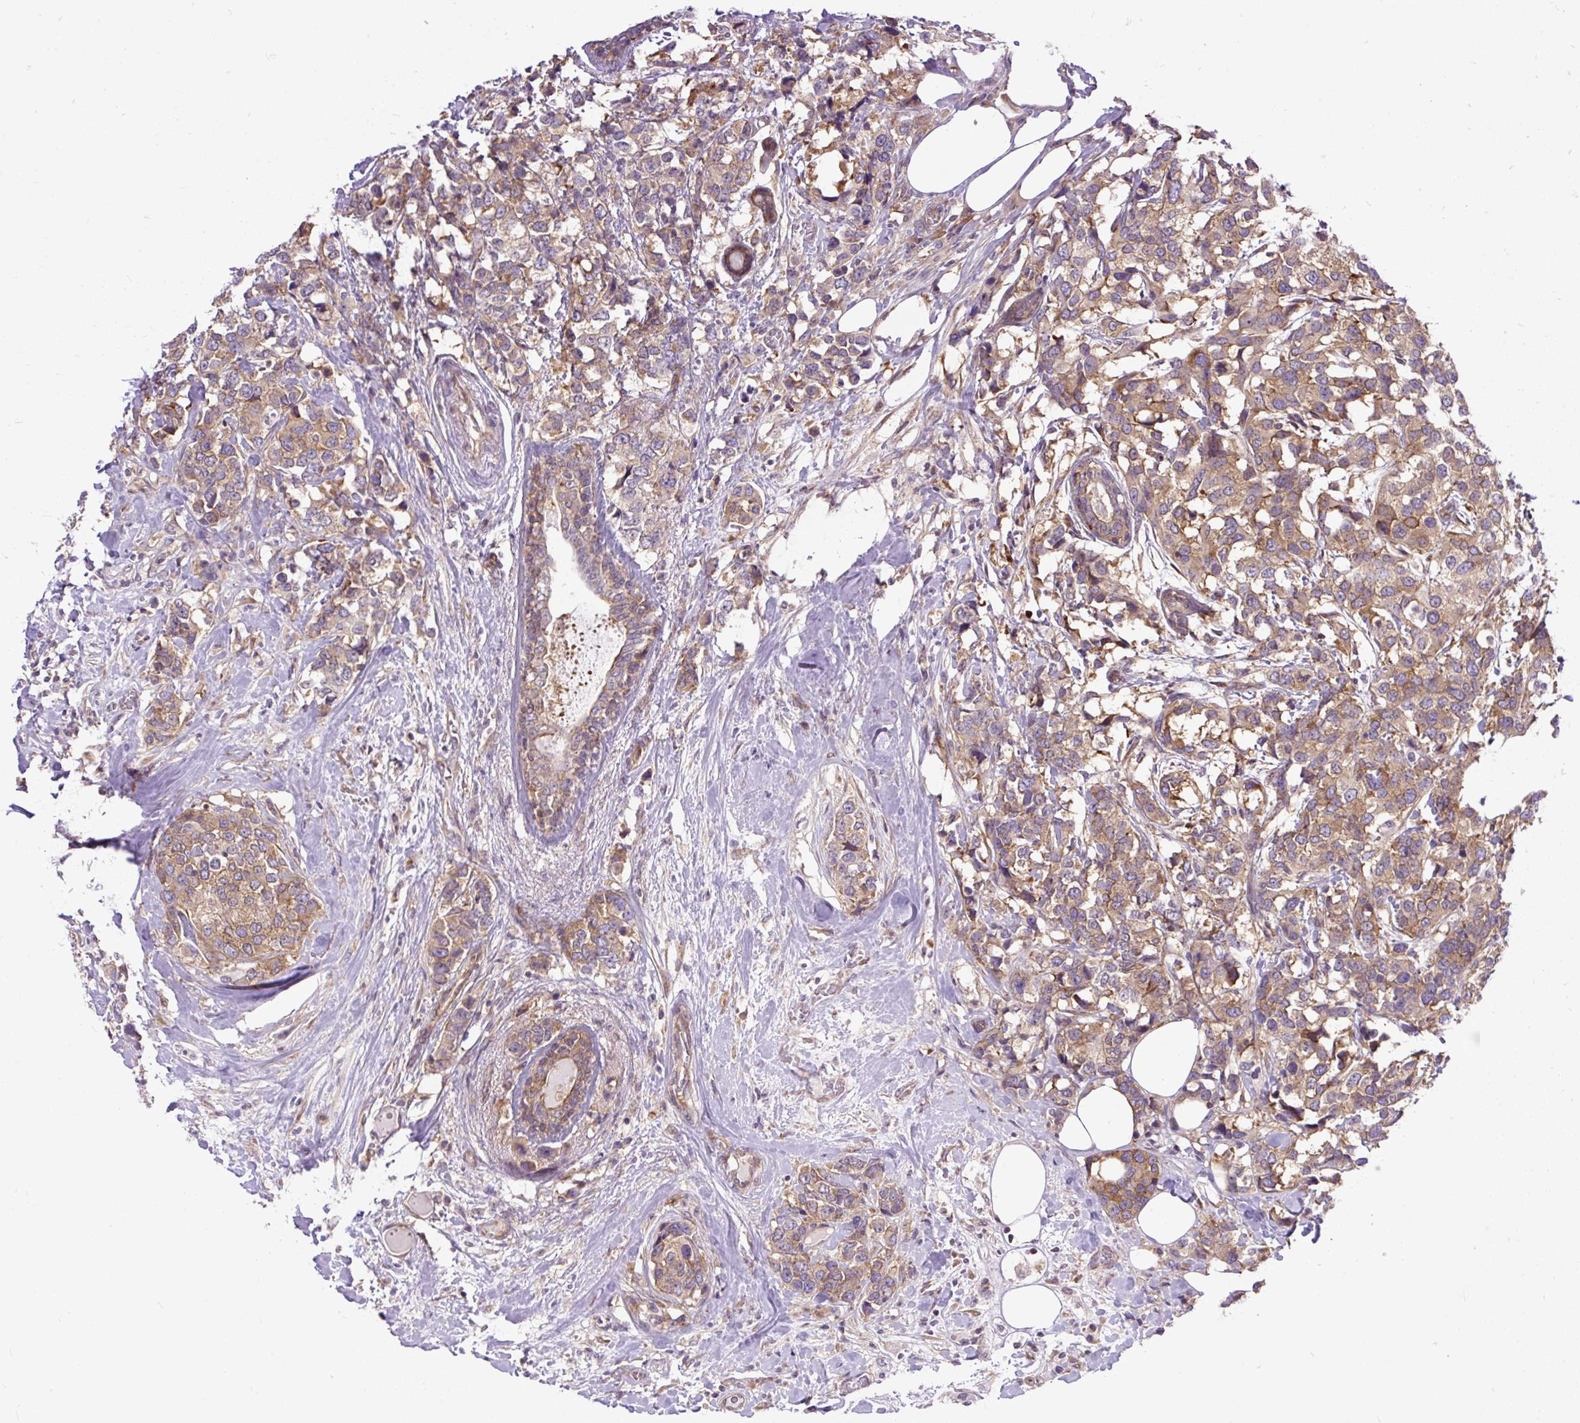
{"staining": {"intensity": "weak", "quantity": "25%-75%", "location": "cytoplasmic/membranous"}, "tissue": "breast cancer", "cell_type": "Tumor cells", "image_type": "cancer", "snomed": [{"axis": "morphology", "description": "Lobular carcinoma"}, {"axis": "topography", "description": "Breast"}], "caption": "This histopathology image shows immunohistochemistry (IHC) staining of breast lobular carcinoma, with low weak cytoplasmic/membranous staining in approximately 25%-75% of tumor cells.", "gene": "TRIM17", "patient": {"sex": "female", "age": 59}}